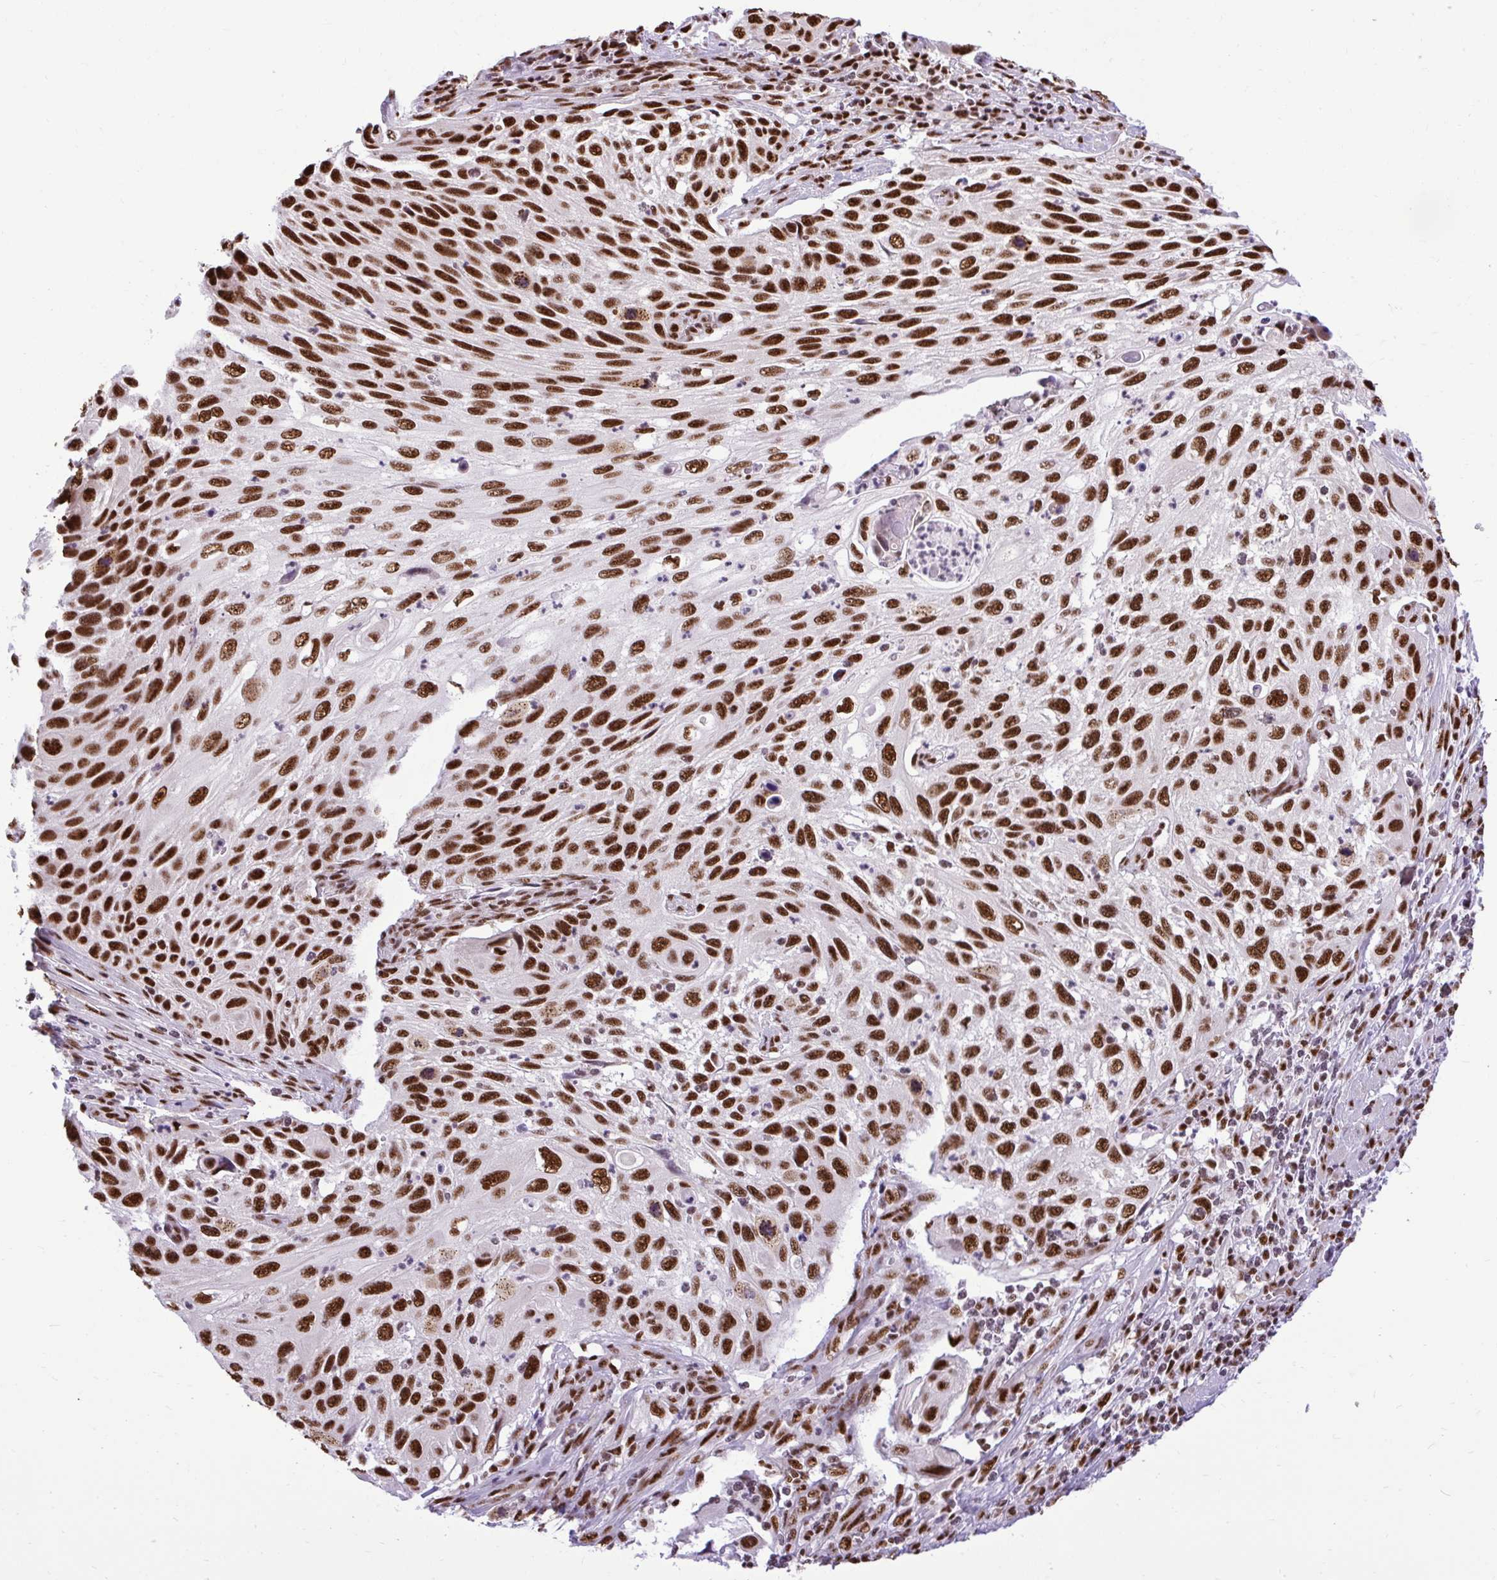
{"staining": {"intensity": "strong", "quantity": ">75%", "location": "nuclear"}, "tissue": "cervical cancer", "cell_type": "Tumor cells", "image_type": "cancer", "snomed": [{"axis": "morphology", "description": "Squamous cell carcinoma, NOS"}, {"axis": "topography", "description": "Cervix"}], "caption": "The image demonstrates staining of cervical cancer (squamous cell carcinoma), revealing strong nuclear protein staining (brown color) within tumor cells.", "gene": "PRPF19", "patient": {"sex": "female", "age": 70}}